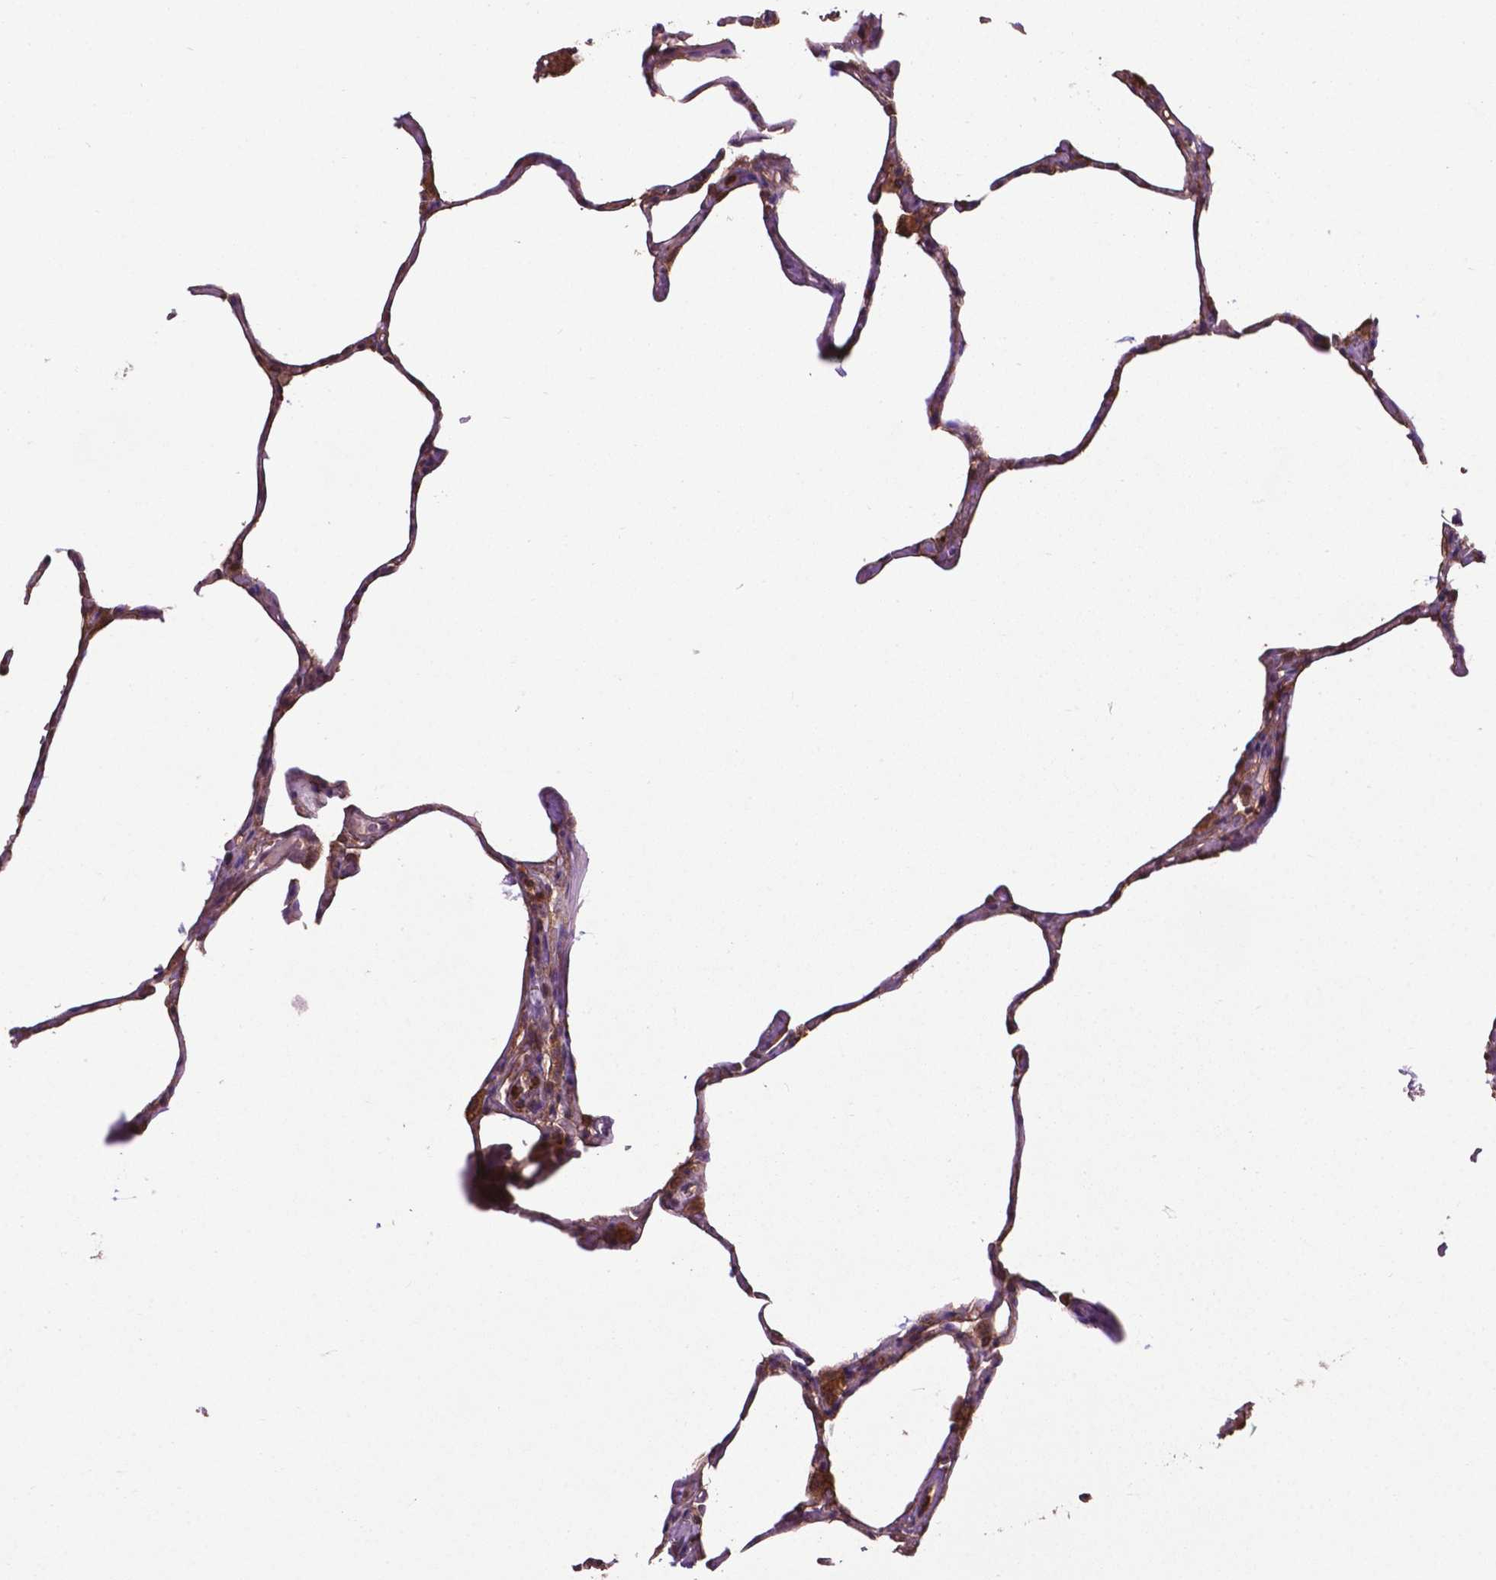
{"staining": {"intensity": "moderate", "quantity": "25%-75%", "location": "cytoplasmic/membranous"}, "tissue": "lung", "cell_type": "Alveolar cells", "image_type": "normal", "snomed": [{"axis": "morphology", "description": "Normal tissue, NOS"}, {"axis": "topography", "description": "Lung"}], "caption": "Alveolar cells exhibit moderate cytoplasmic/membranous expression in about 25%-75% of cells in benign lung.", "gene": "SMAD3", "patient": {"sex": "male", "age": 65}}